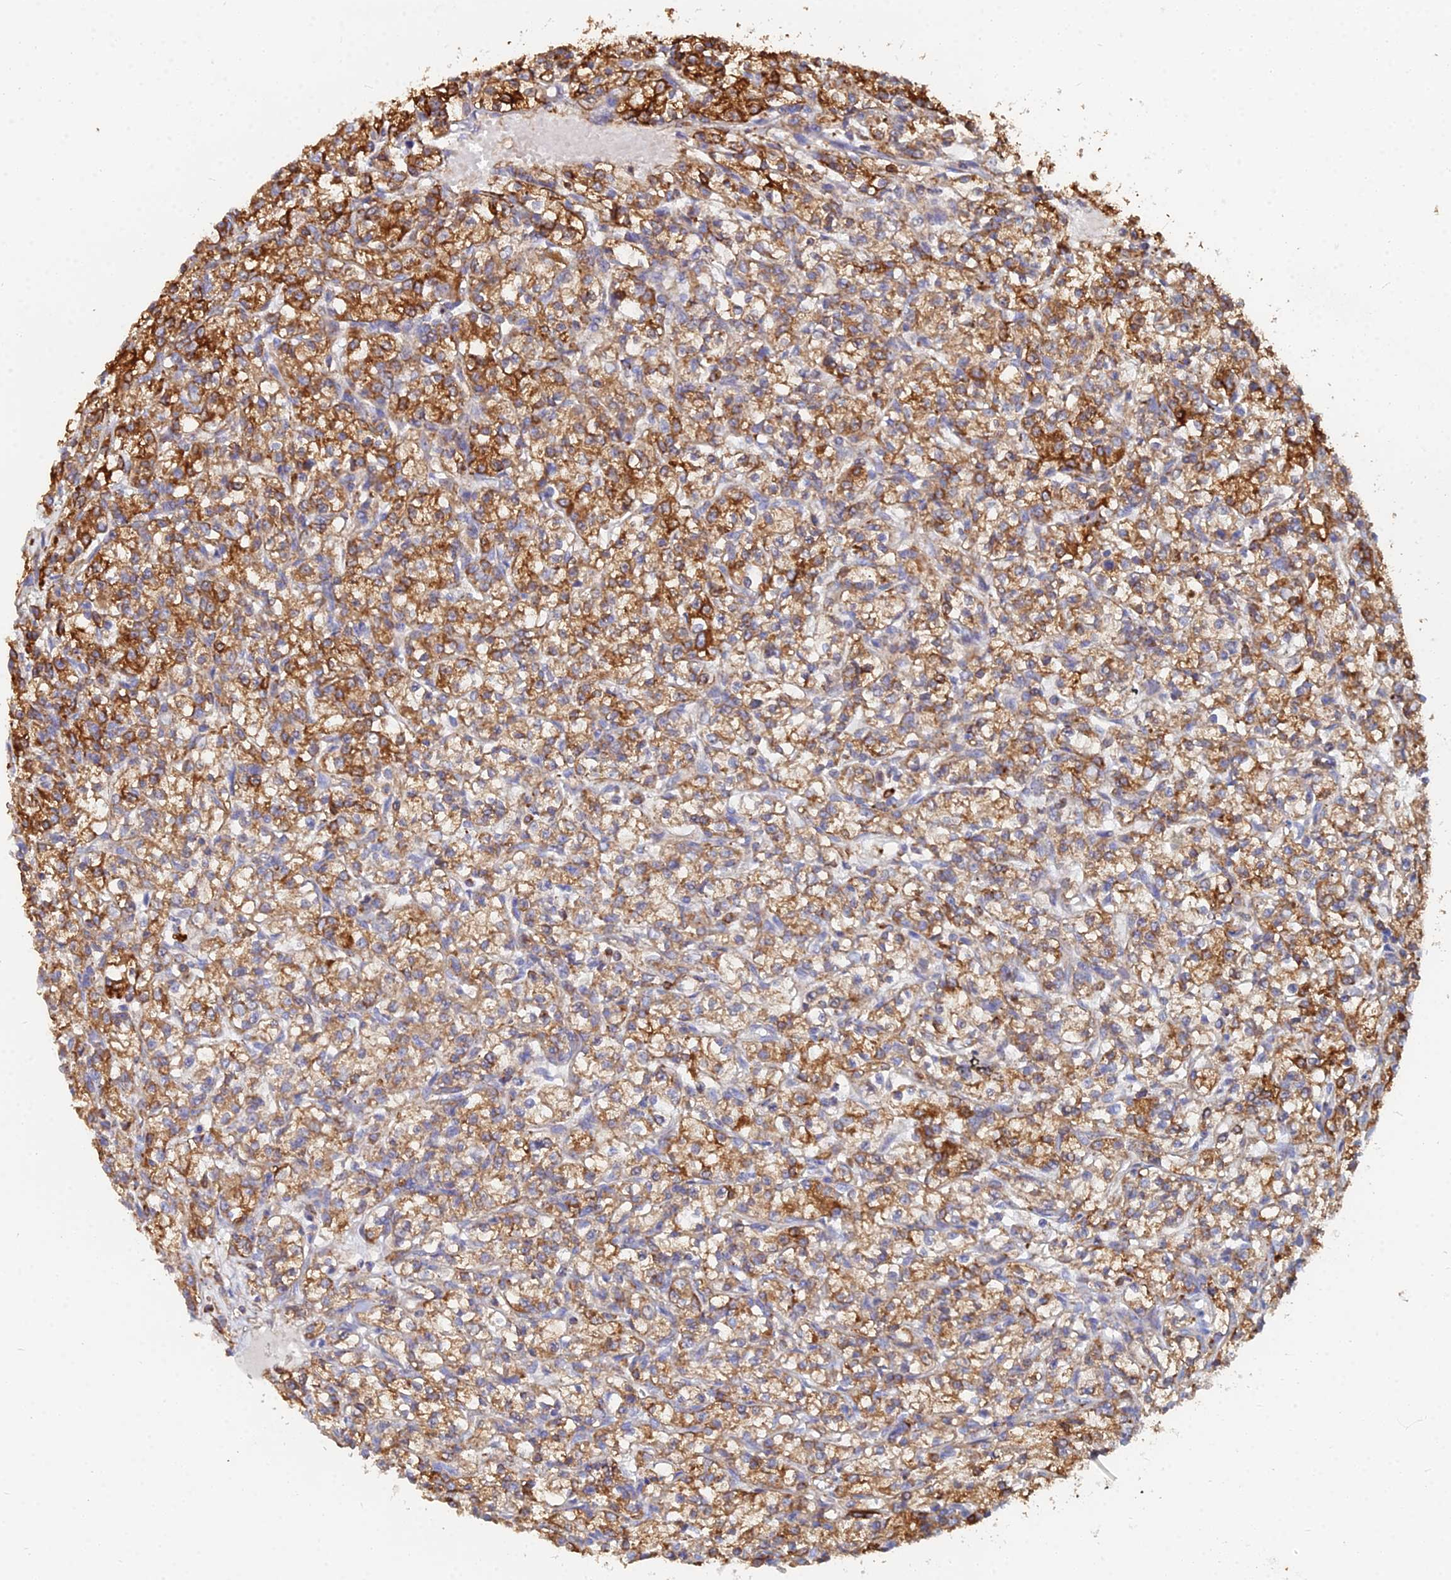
{"staining": {"intensity": "strong", "quantity": ">75%", "location": "cytoplasmic/membranous"}, "tissue": "renal cancer", "cell_type": "Tumor cells", "image_type": "cancer", "snomed": [{"axis": "morphology", "description": "Adenocarcinoma, NOS"}, {"axis": "topography", "description": "Kidney"}], "caption": "Adenocarcinoma (renal) stained with DAB (3,3'-diaminobenzidine) IHC exhibits high levels of strong cytoplasmic/membranous expression in about >75% of tumor cells.", "gene": "GPR42", "patient": {"sex": "female", "age": 59}}